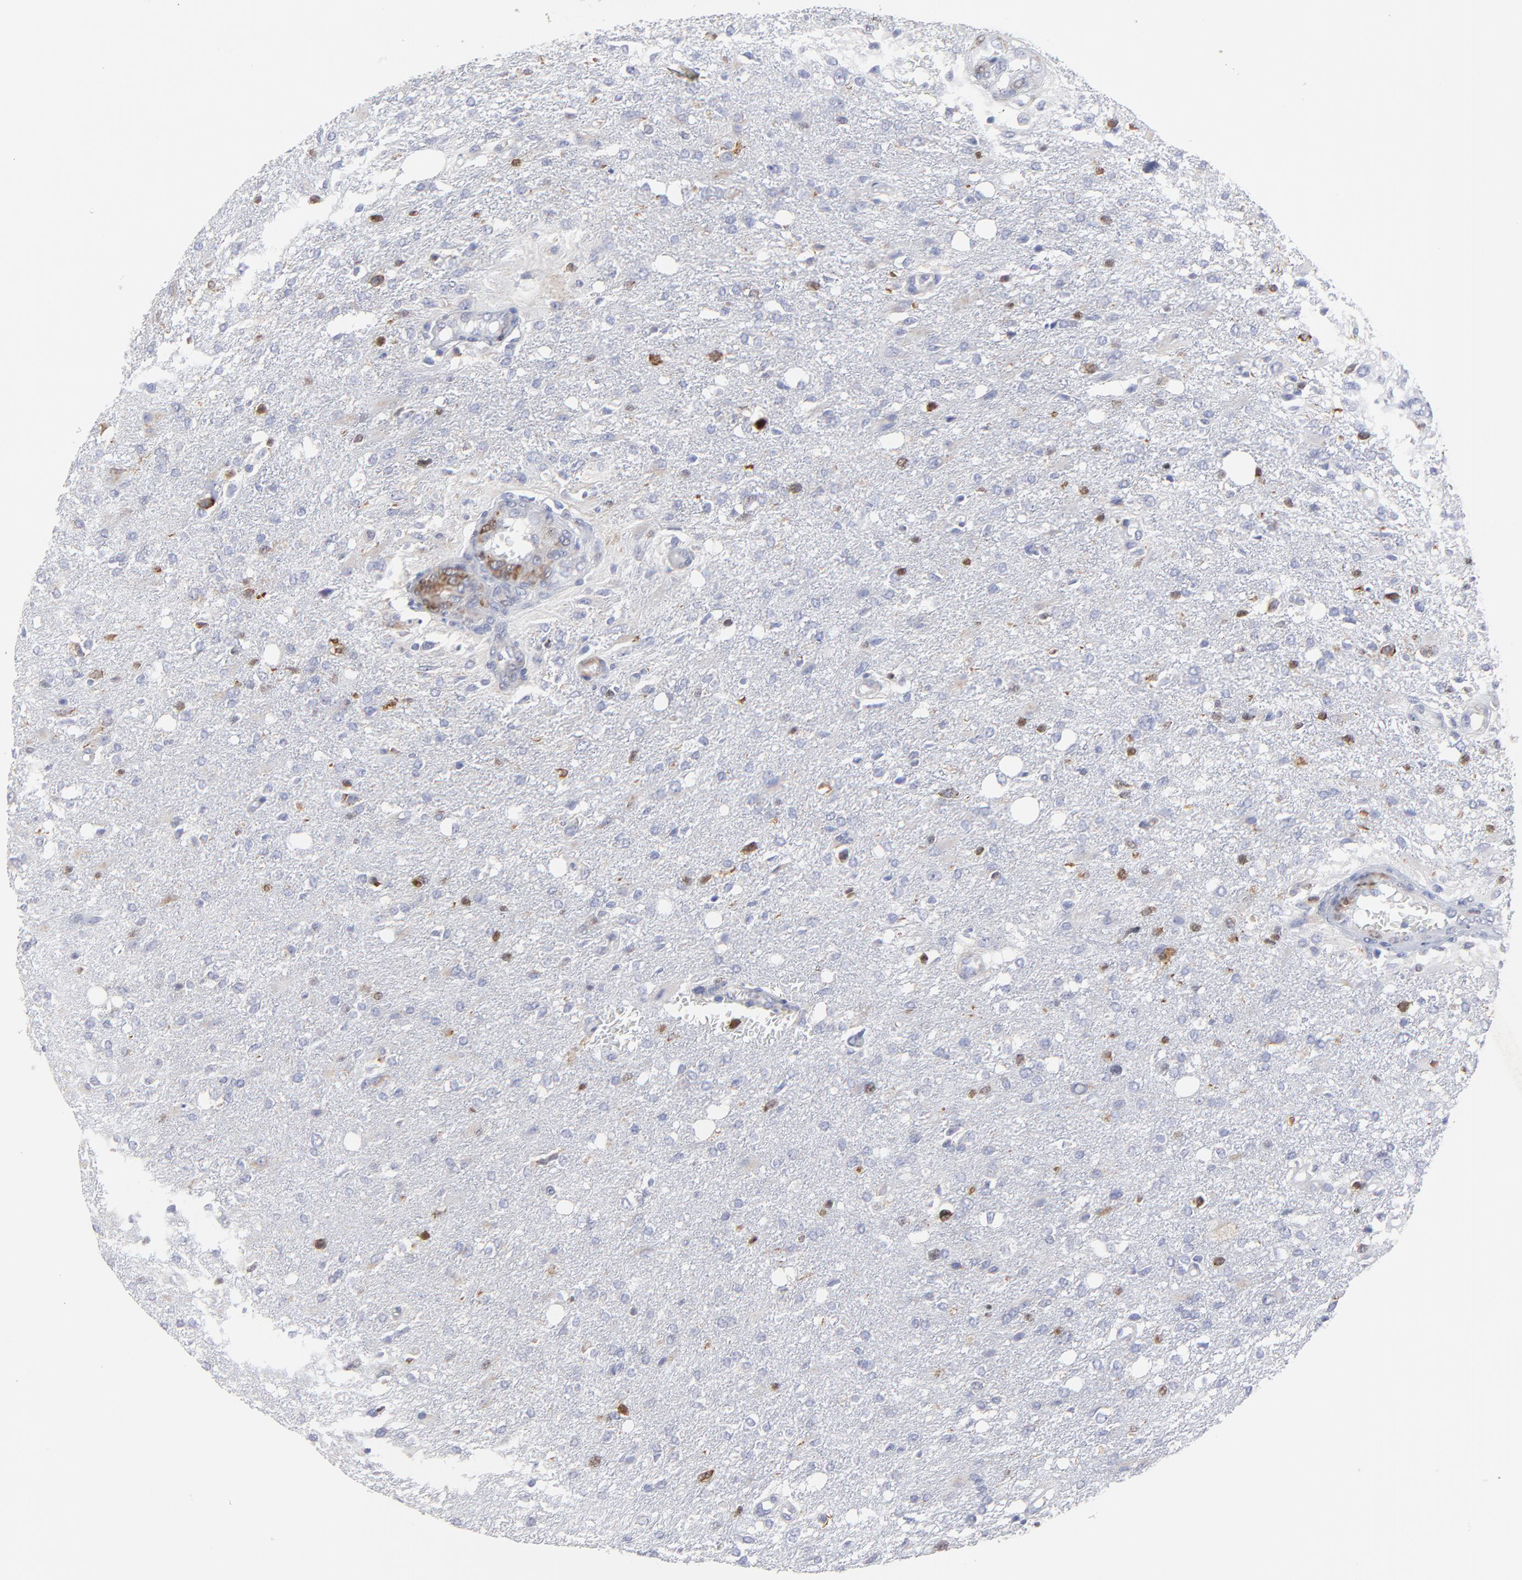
{"staining": {"intensity": "weak", "quantity": "<25%", "location": "cytoplasmic/membranous,nuclear"}, "tissue": "glioma", "cell_type": "Tumor cells", "image_type": "cancer", "snomed": [{"axis": "morphology", "description": "Glioma, malignant, High grade"}, {"axis": "topography", "description": "Cerebral cortex"}], "caption": "Tumor cells are negative for protein expression in human glioma.", "gene": "NCAPH", "patient": {"sex": "male", "age": 76}}